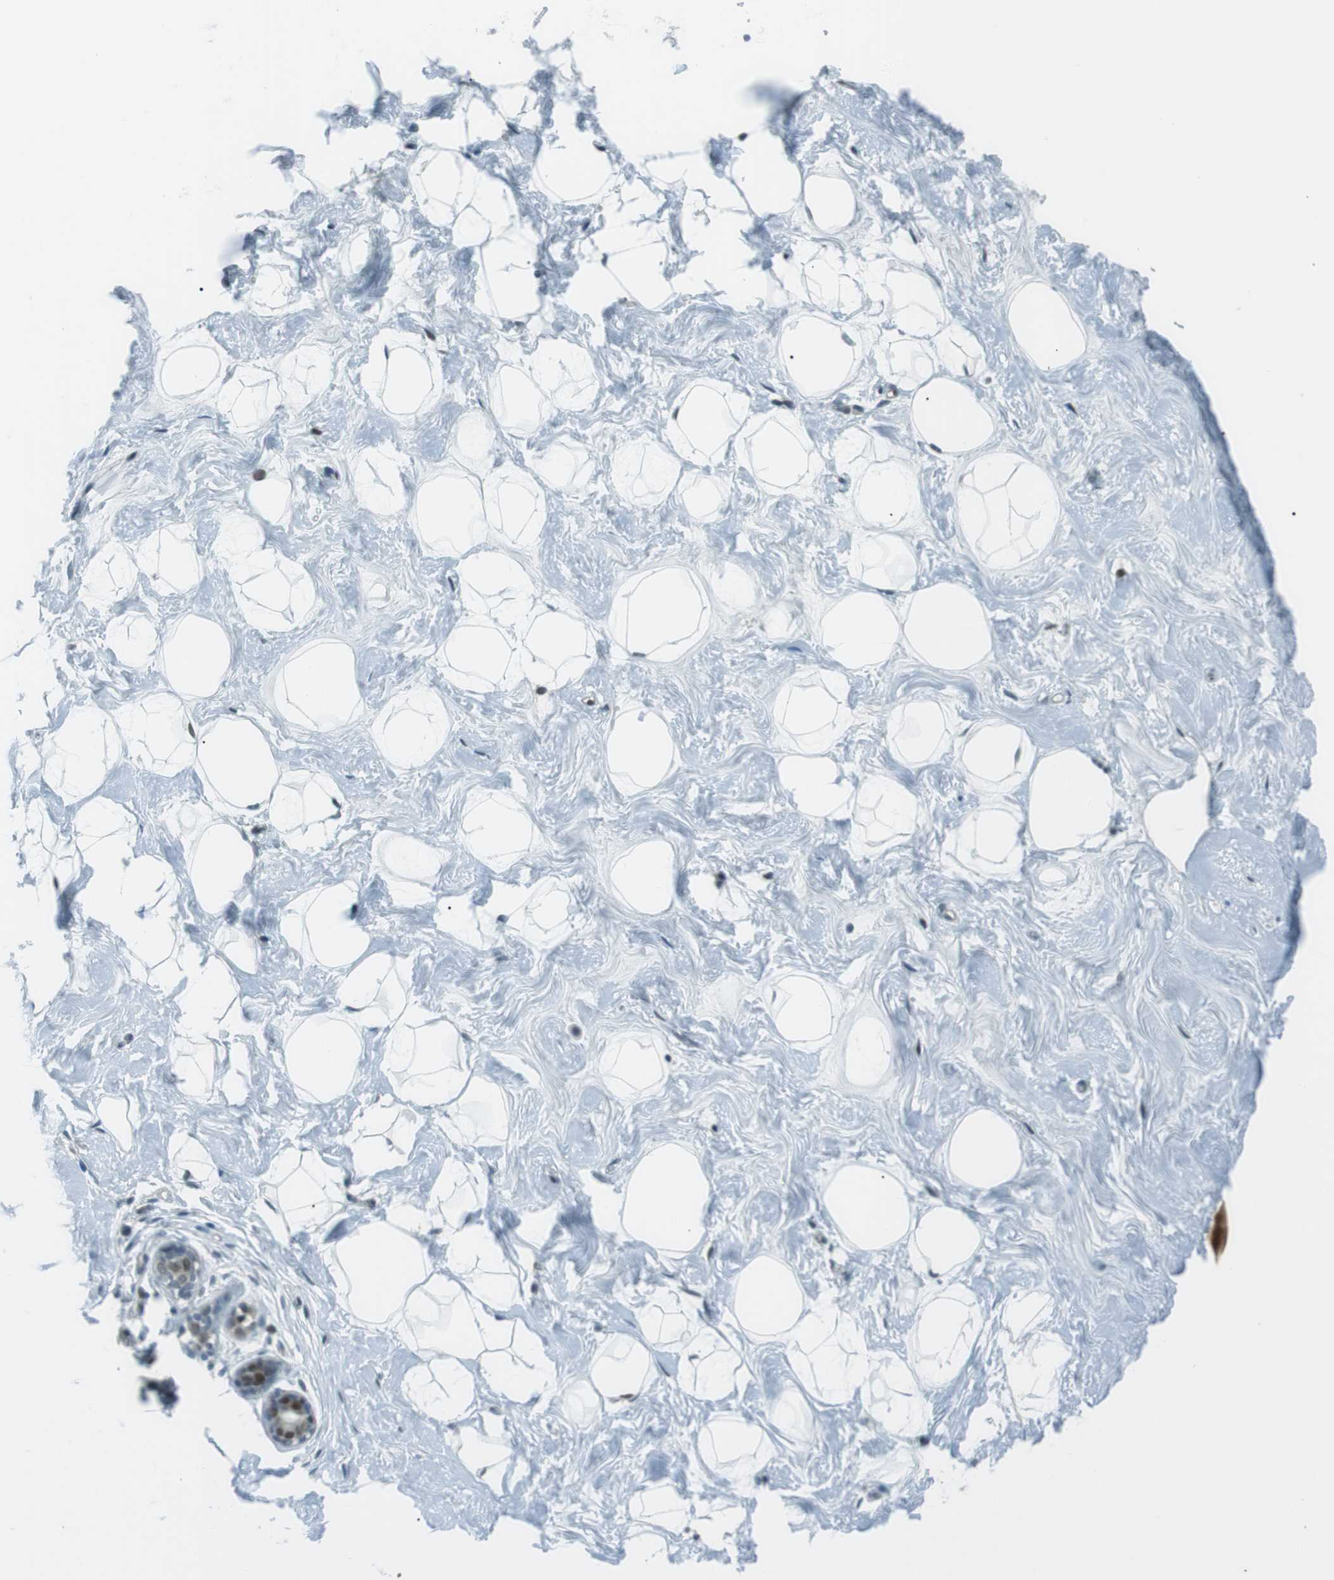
{"staining": {"intensity": "negative", "quantity": "none", "location": "none"}, "tissue": "breast", "cell_type": "Adipocytes", "image_type": "normal", "snomed": [{"axis": "morphology", "description": "Normal tissue, NOS"}, {"axis": "topography", "description": "Breast"}], "caption": "Adipocytes show no significant expression in normal breast. (DAB (3,3'-diaminobenzidine) IHC visualized using brightfield microscopy, high magnification).", "gene": "PJA1", "patient": {"sex": "female", "age": 23}}